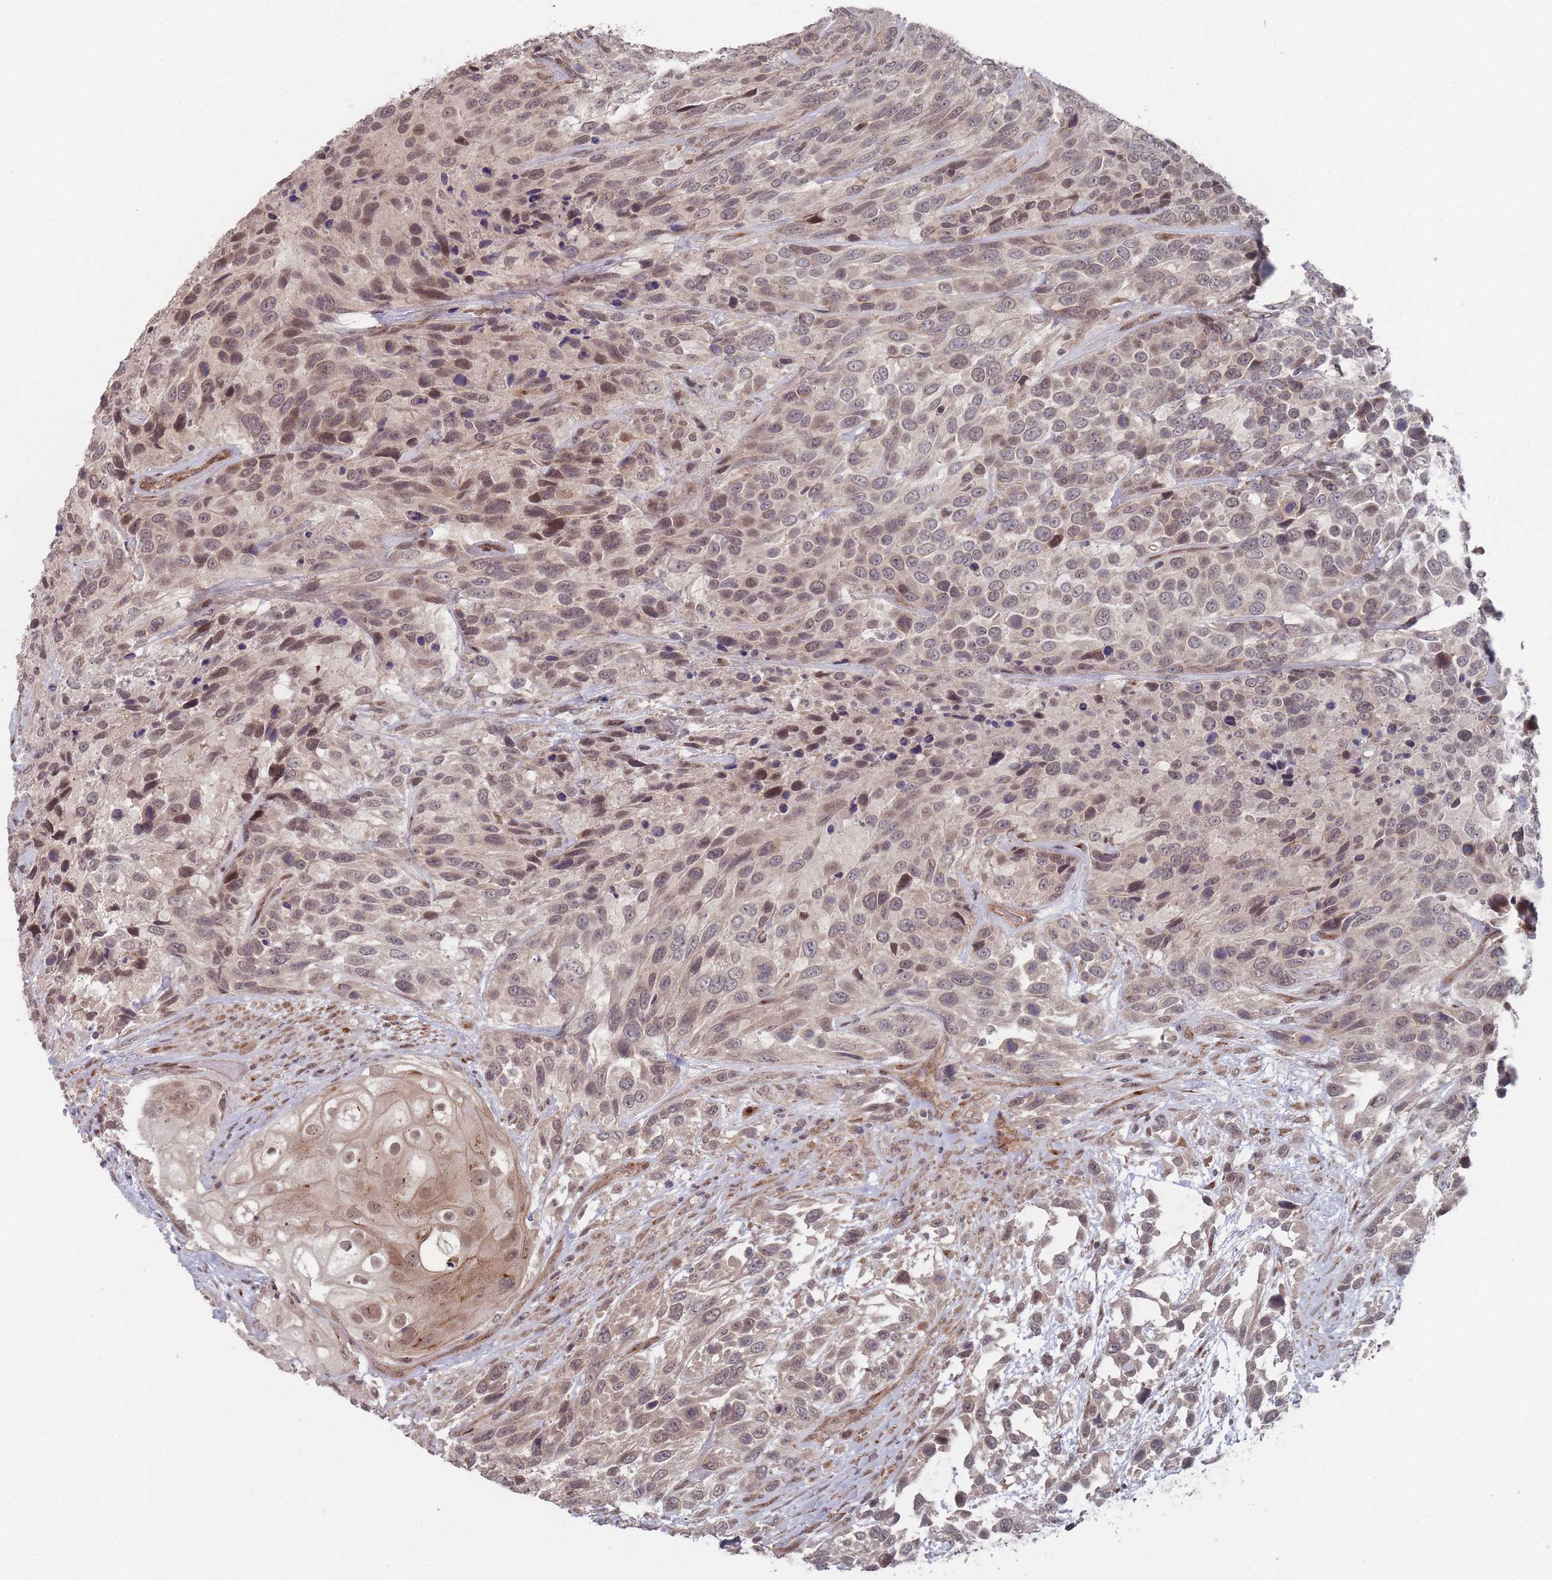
{"staining": {"intensity": "moderate", "quantity": "25%-75%", "location": "cytoplasmic/membranous,nuclear"}, "tissue": "urothelial cancer", "cell_type": "Tumor cells", "image_type": "cancer", "snomed": [{"axis": "morphology", "description": "Urothelial carcinoma, High grade"}, {"axis": "topography", "description": "Urinary bladder"}], "caption": "DAB immunohistochemical staining of urothelial carcinoma (high-grade) reveals moderate cytoplasmic/membranous and nuclear protein positivity in about 25%-75% of tumor cells.", "gene": "CNTRL", "patient": {"sex": "female", "age": 70}}